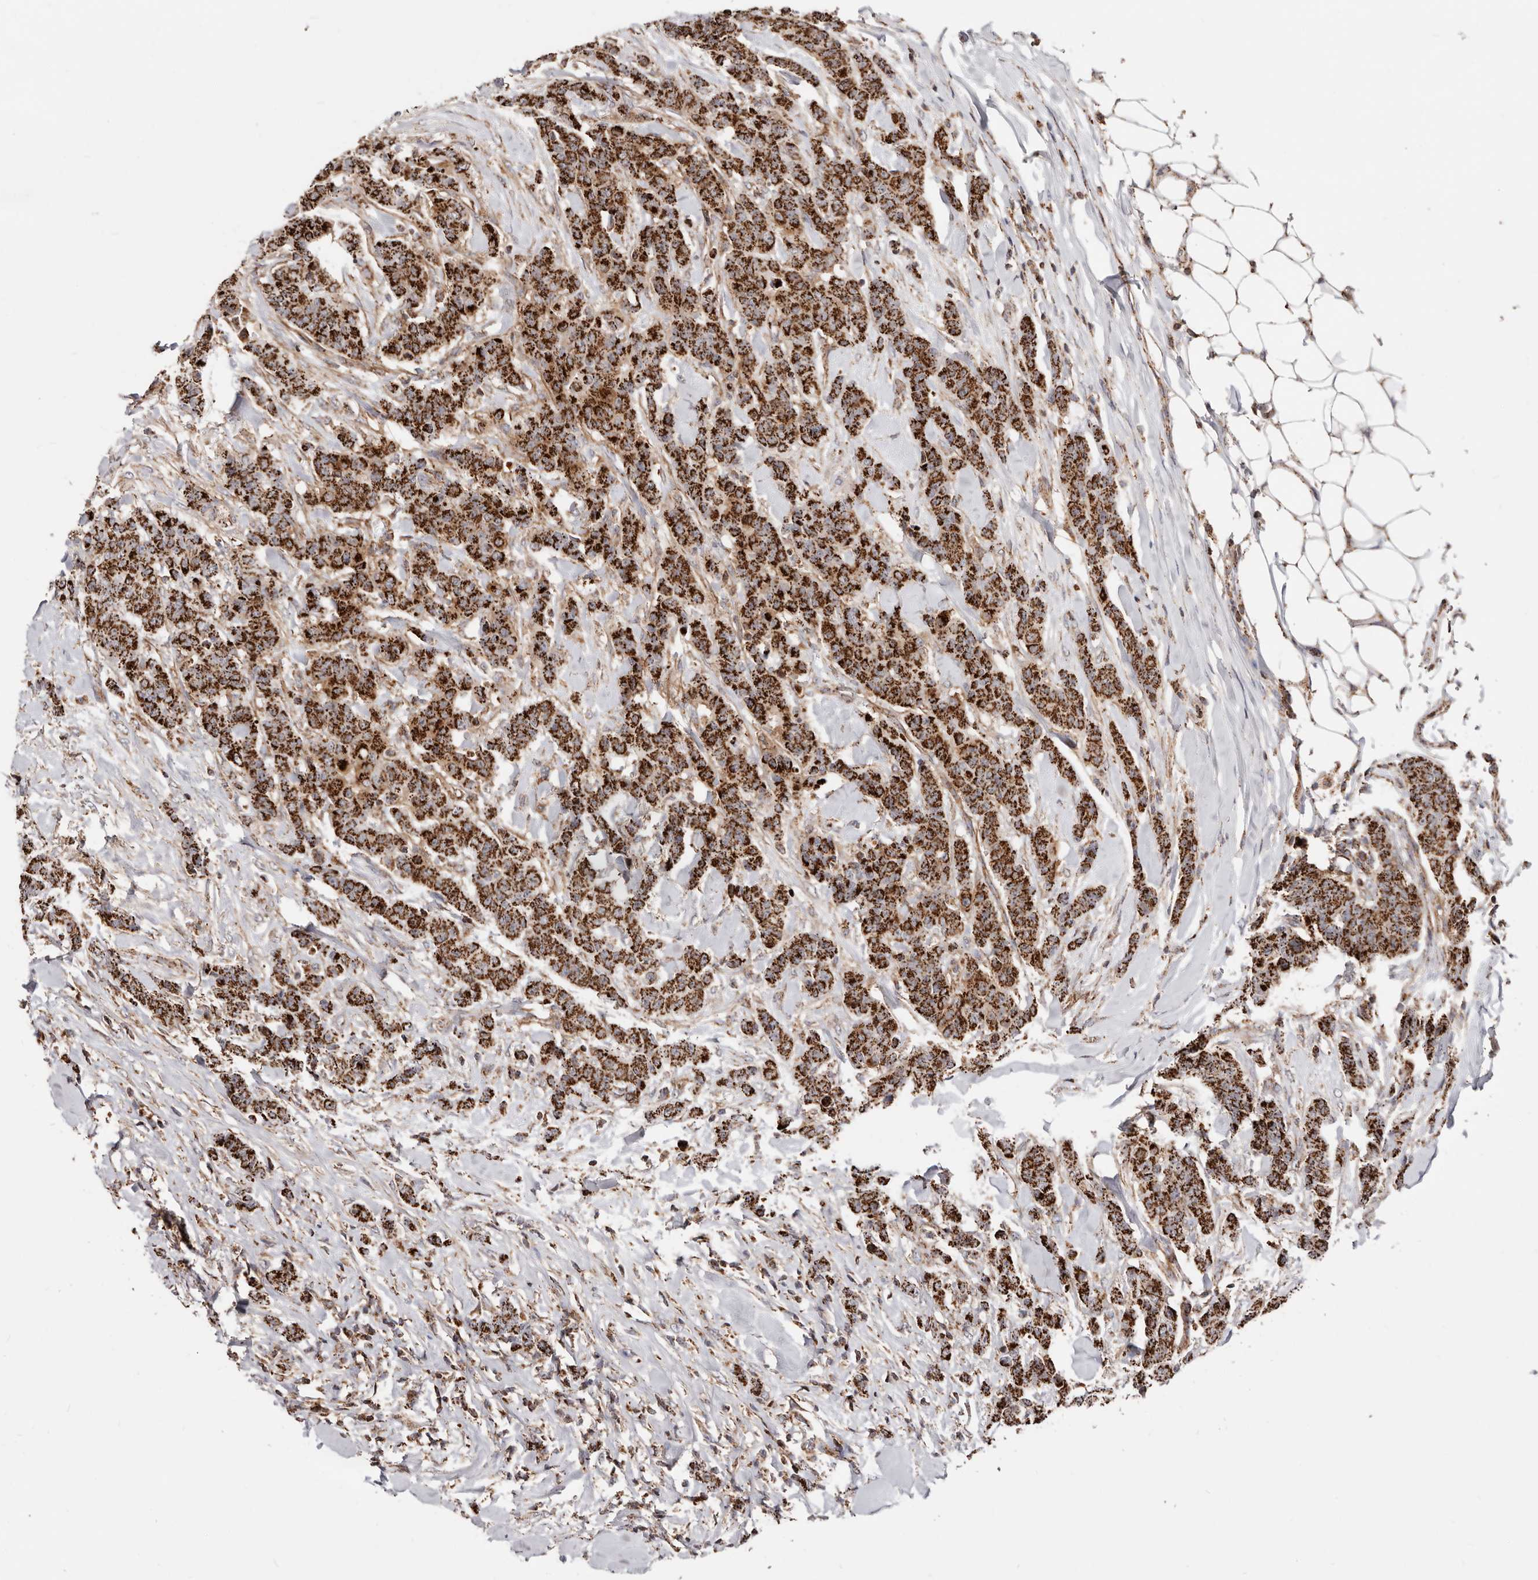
{"staining": {"intensity": "strong", "quantity": ">75%", "location": "cytoplasmic/membranous"}, "tissue": "breast cancer", "cell_type": "Tumor cells", "image_type": "cancer", "snomed": [{"axis": "morphology", "description": "Duct carcinoma"}, {"axis": "topography", "description": "Breast"}], "caption": "IHC histopathology image of human breast cancer stained for a protein (brown), which displays high levels of strong cytoplasmic/membranous expression in approximately >75% of tumor cells.", "gene": "PRKACB", "patient": {"sex": "female", "age": 40}}